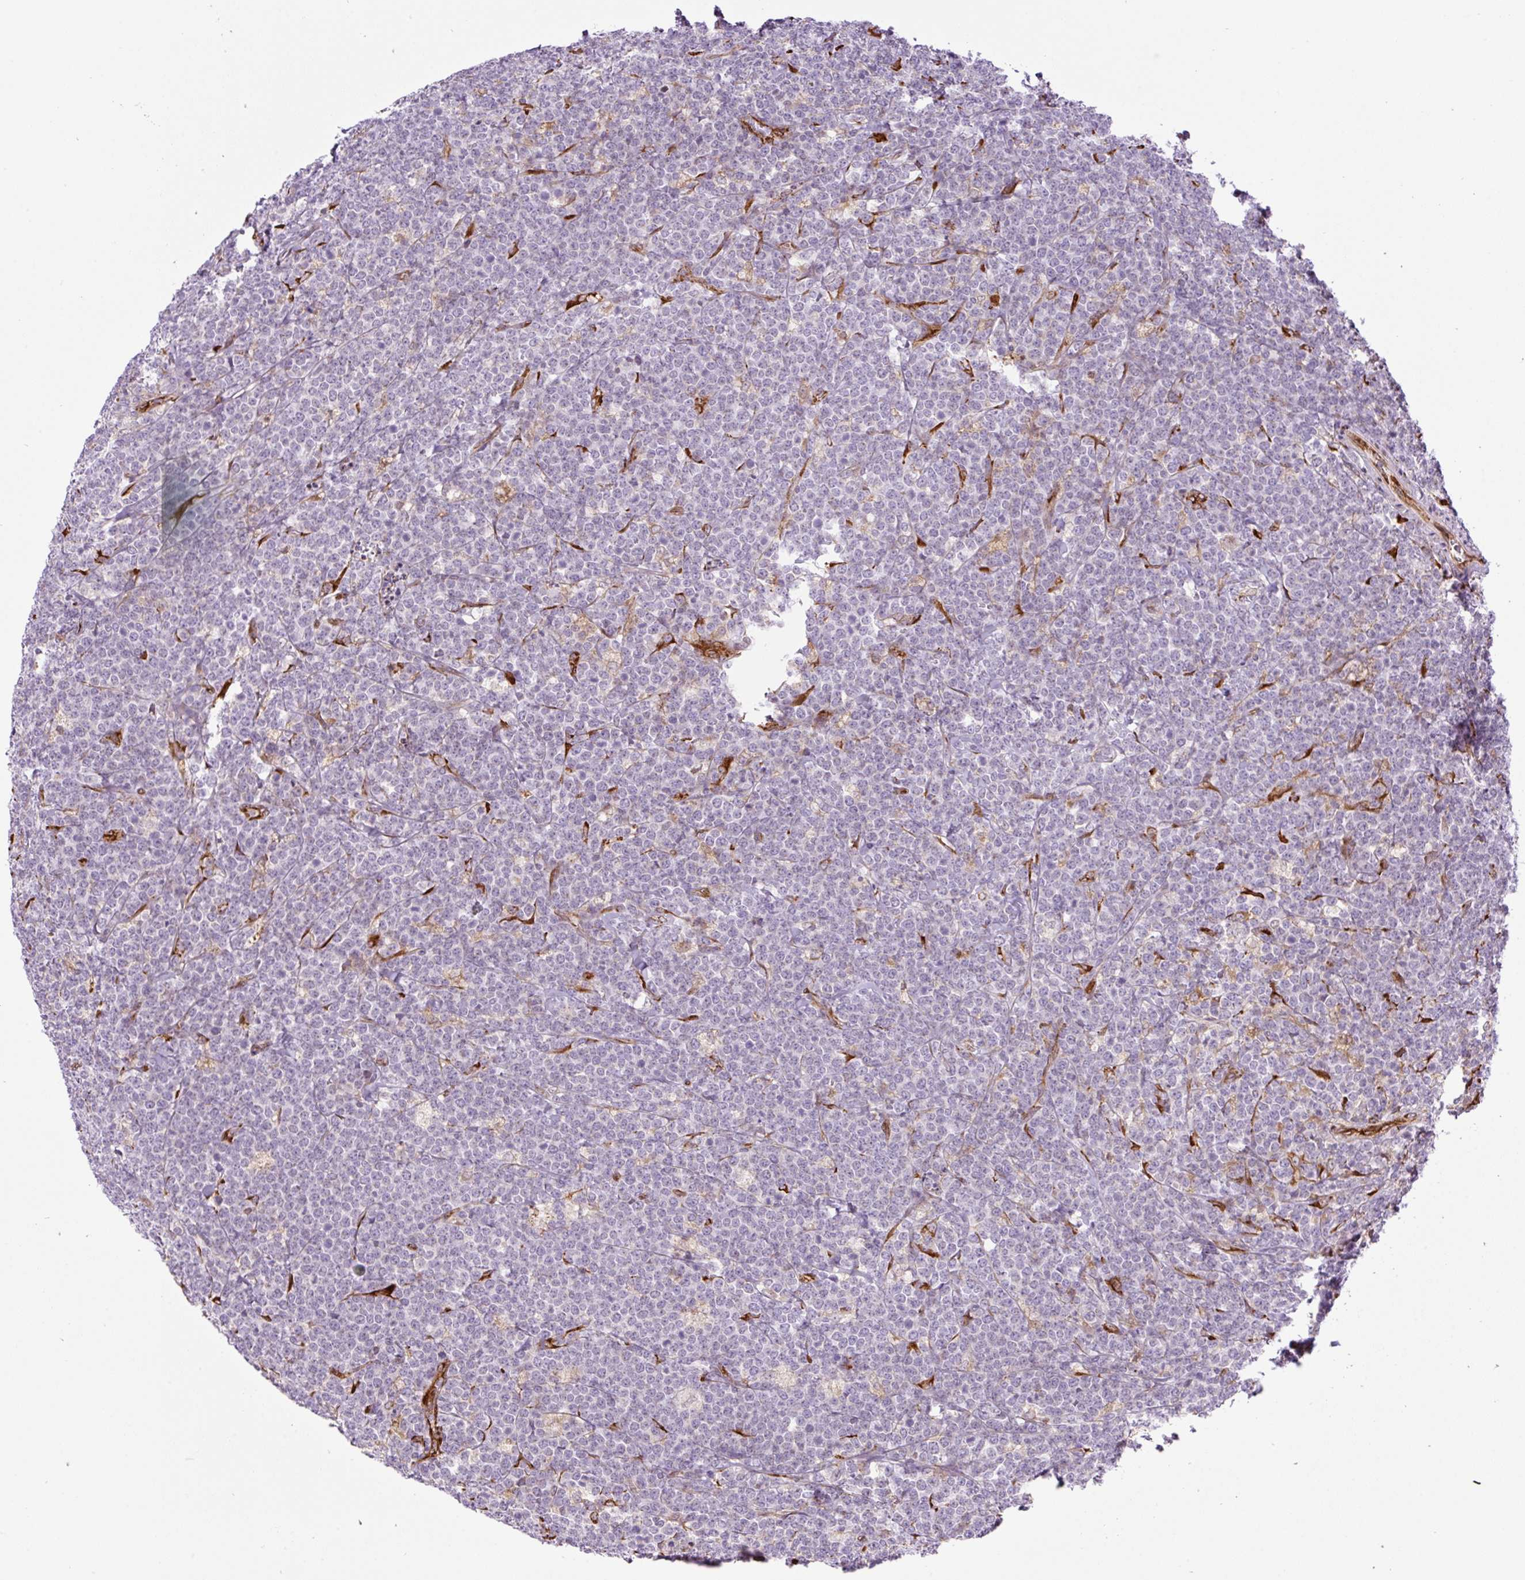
{"staining": {"intensity": "negative", "quantity": "none", "location": "none"}, "tissue": "lymphoma", "cell_type": "Tumor cells", "image_type": "cancer", "snomed": [{"axis": "morphology", "description": "Malignant lymphoma, non-Hodgkin's type, High grade"}, {"axis": "topography", "description": "Small intestine"}, {"axis": "topography", "description": "Colon"}], "caption": "Tumor cells show no significant protein staining in high-grade malignant lymphoma, non-Hodgkin's type. The staining was performed using DAB (3,3'-diaminobenzidine) to visualize the protein expression in brown, while the nuclei were stained in blue with hematoxylin (Magnification: 20x).", "gene": "RAB30", "patient": {"sex": "male", "age": 8}}